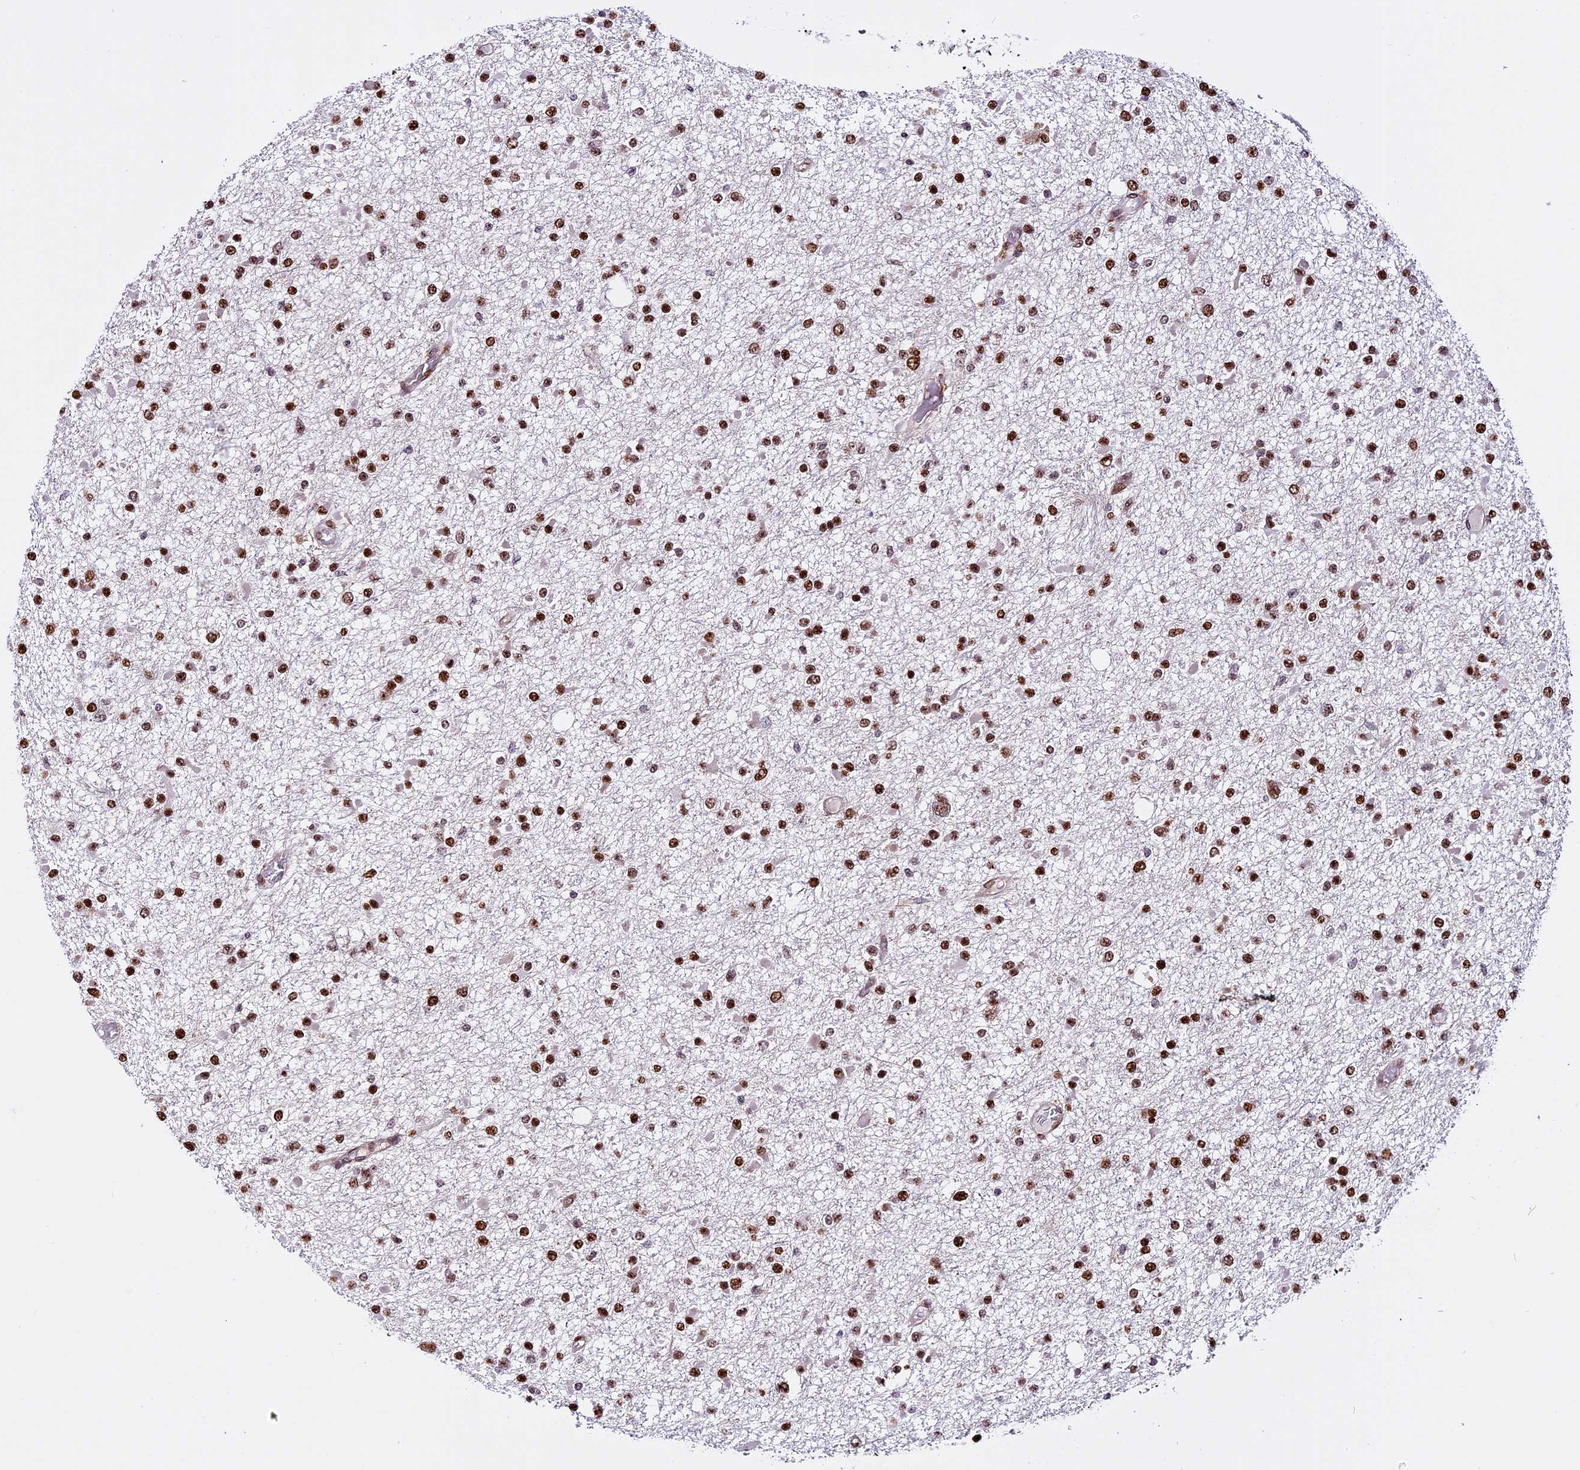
{"staining": {"intensity": "moderate", "quantity": ">75%", "location": "nuclear"}, "tissue": "glioma", "cell_type": "Tumor cells", "image_type": "cancer", "snomed": [{"axis": "morphology", "description": "Glioma, malignant, Low grade"}, {"axis": "topography", "description": "Brain"}], "caption": "Approximately >75% of tumor cells in human glioma show moderate nuclear protein expression as visualized by brown immunohistochemical staining.", "gene": "RINL", "patient": {"sex": "female", "age": 22}}